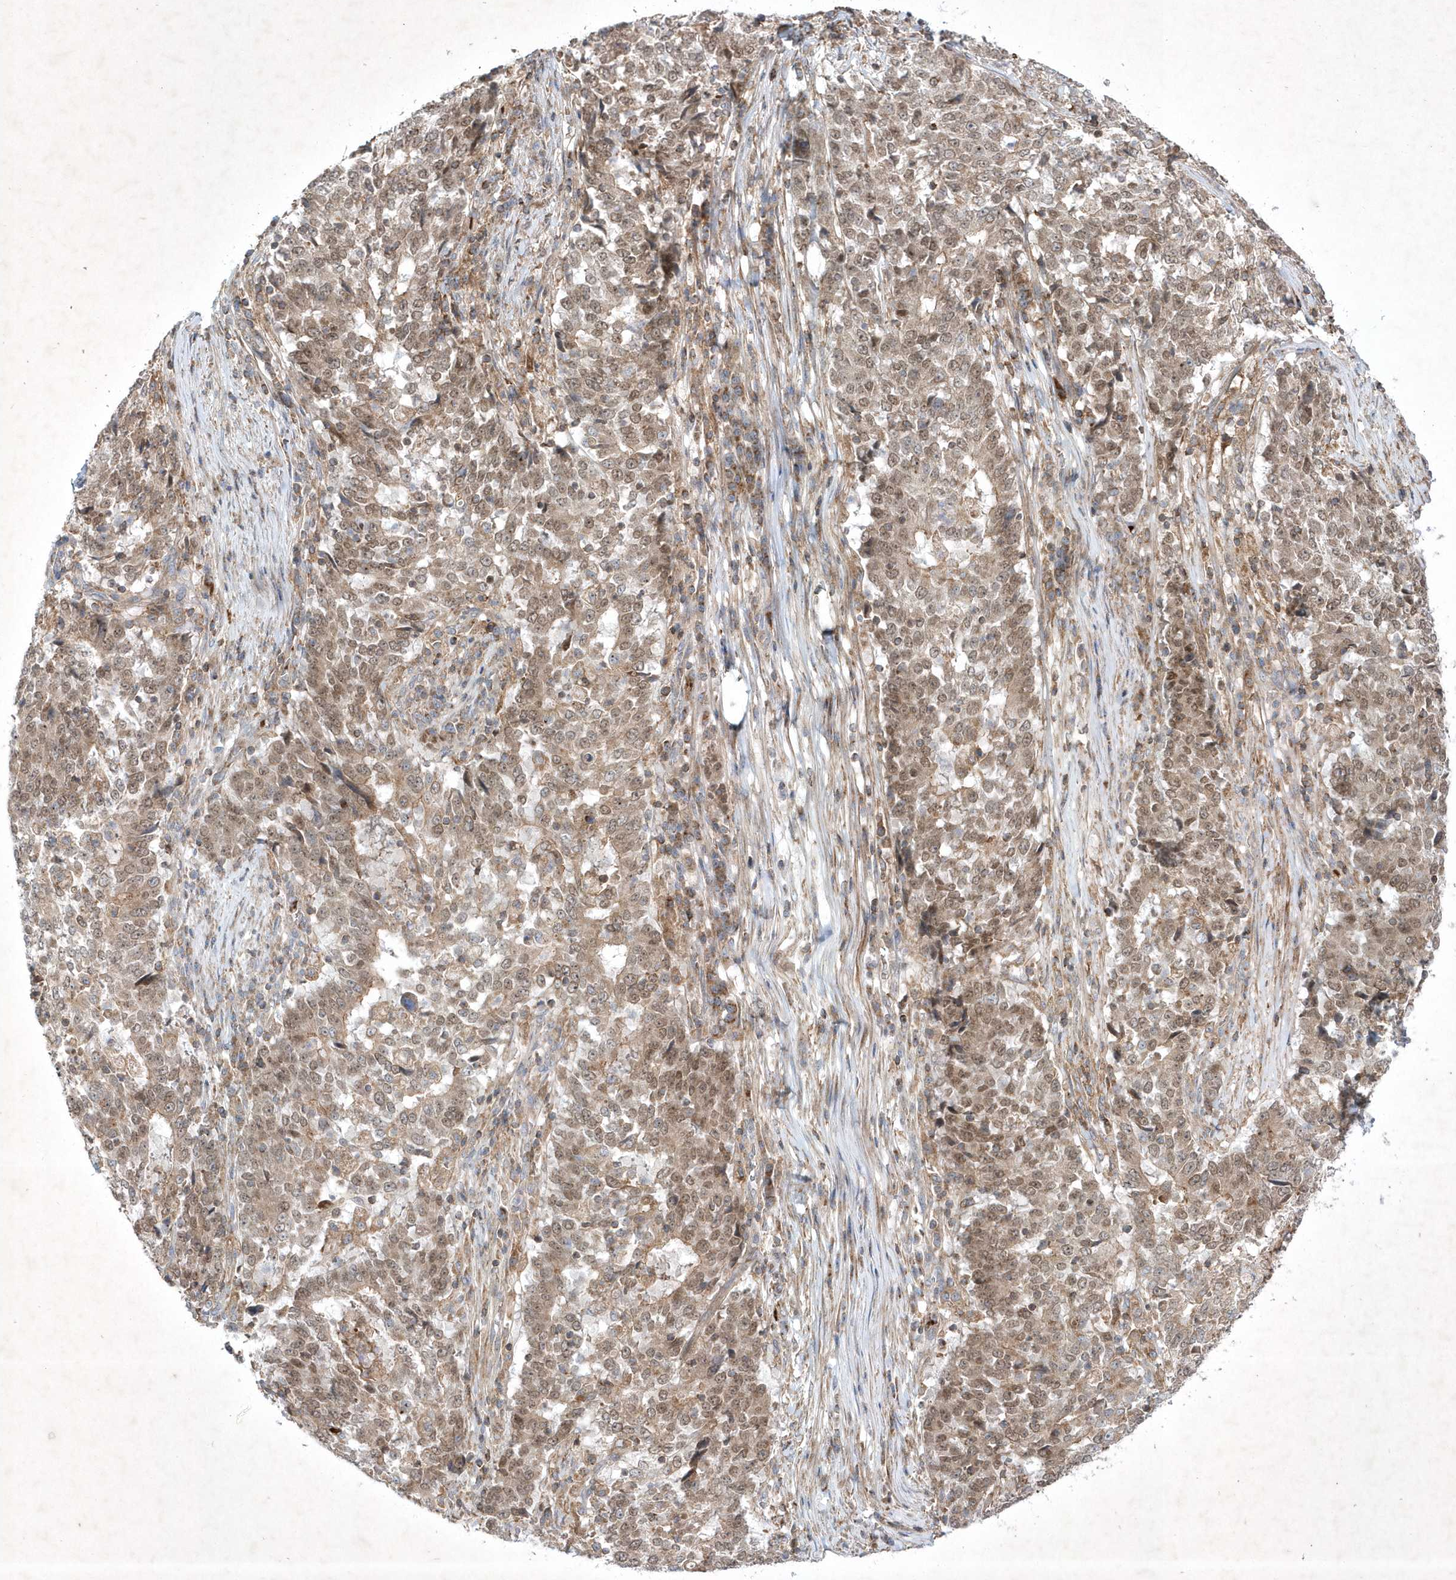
{"staining": {"intensity": "moderate", "quantity": ">75%", "location": "cytoplasmic/membranous,nuclear"}, "tissue": "stomach cancer", "cell_type": "Tumor cells", "image_type": "cancer", "snomed": [{"axis": "morphology", "description": "Adenocarcinoma, NOS"}, {"axis": "topography", "description": "Stomach"}], "caption": "Immunohistochemical staining of human stomach adenocarcinoma demonstrates medium levels of moderate cytoplasmic/membranous and nuclear staining in about >75% of tumor cells. (Brightfield microscopy of DAB IHC at high magnification).", "gene": "OPA1", "patient": {"sex": "male", "age": 59}}